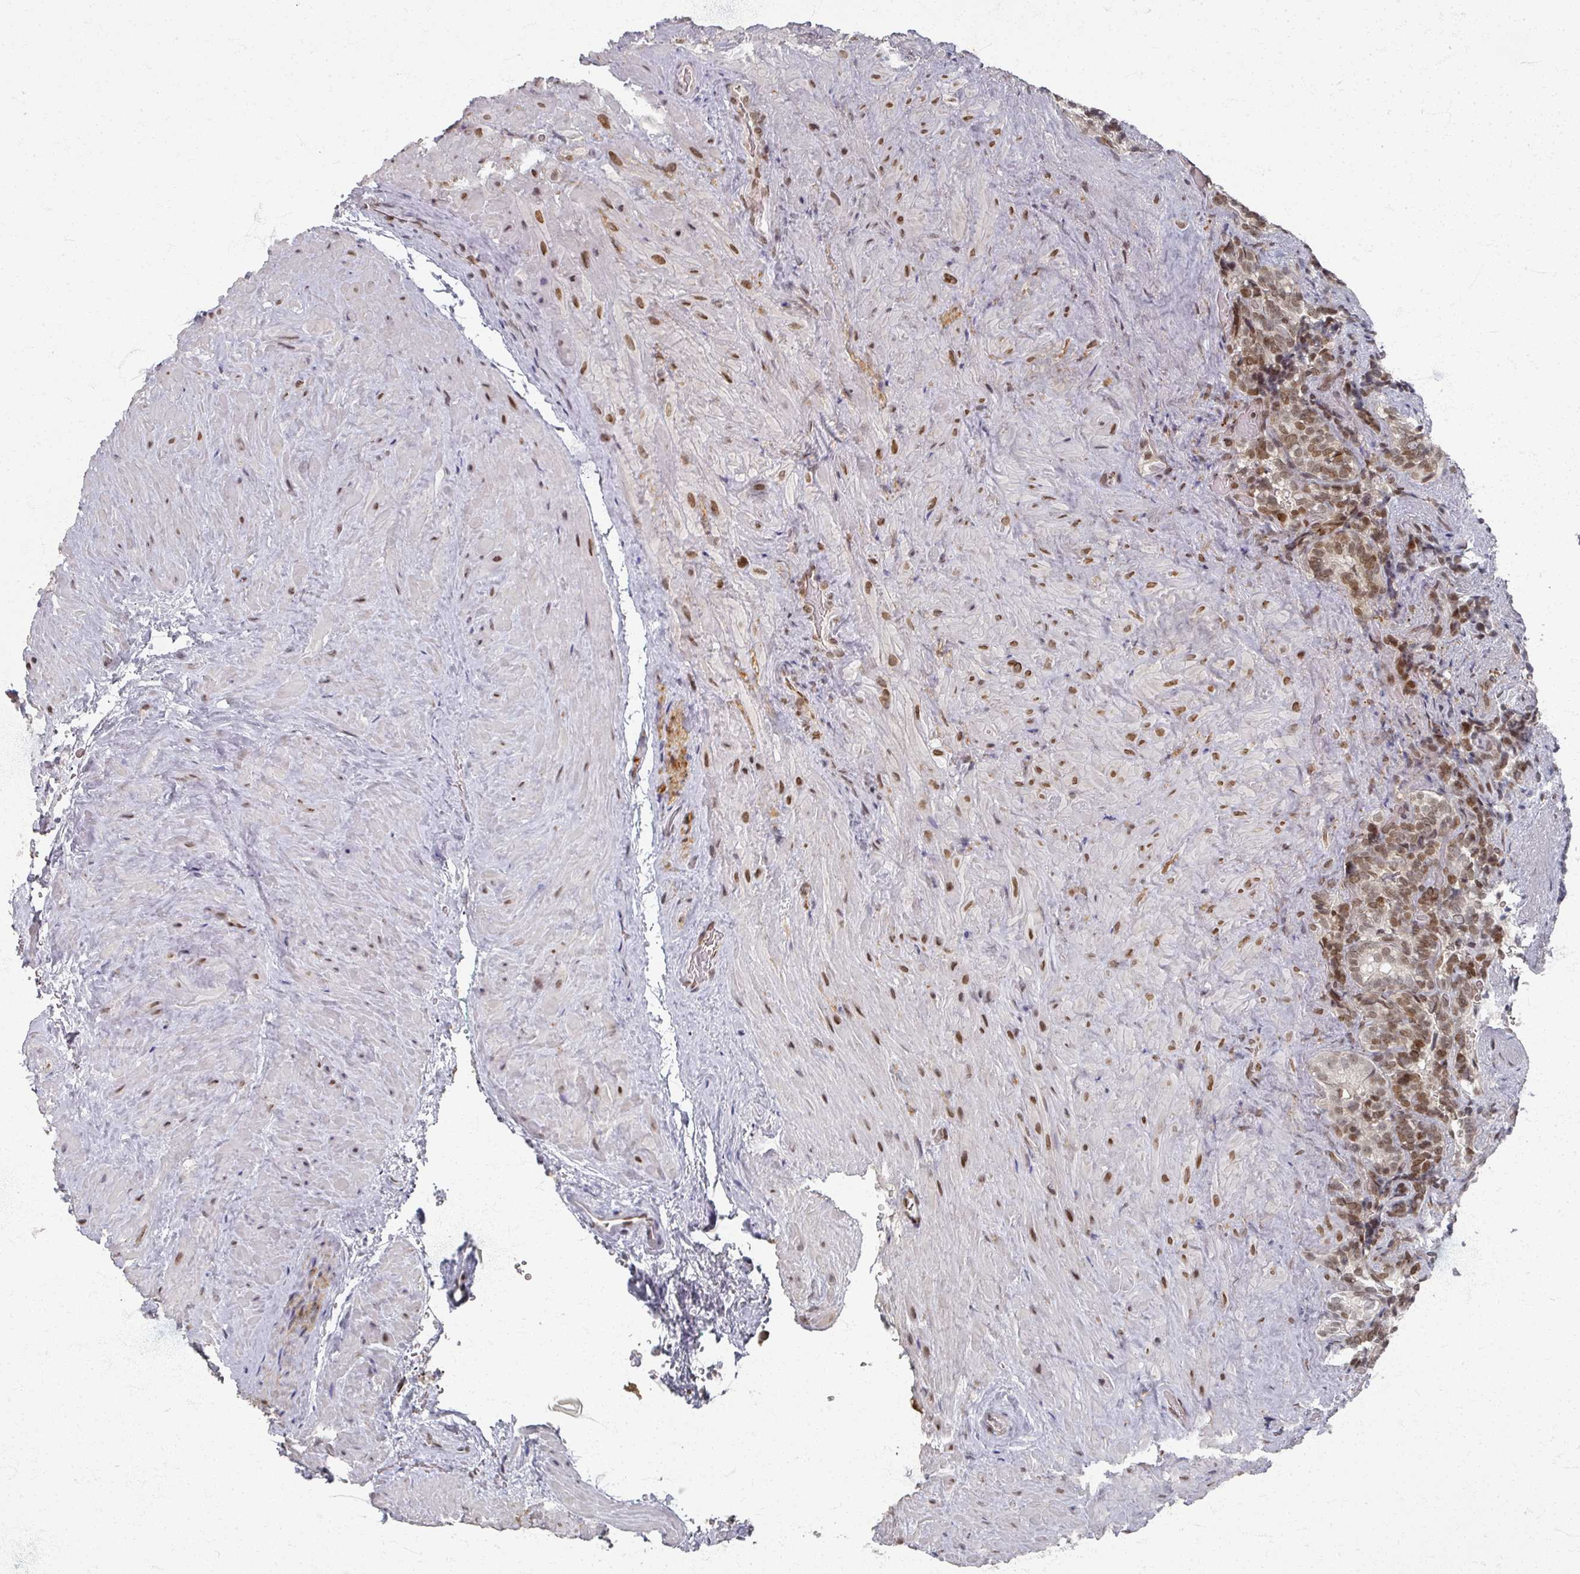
{"staining": {"intensity": "moderate", "quantity": ">75%", "location": "nuclear"}, "tissue": "seminal vesicle", "cell_type": "Glandular cells", "image_type": "normal", "snomed": [{"axis": "morphology", "description": "Normal tissue, NOS"}, {"axis": "topography", "description": "Seminal veicle"}], "caption": "Moderate nuclear expression is seen in approximately >75% of glandular cells in unremarkable seminal vesicle.", "gene": "PSKH1", "patient": {"sex": "male", "age": 62}}